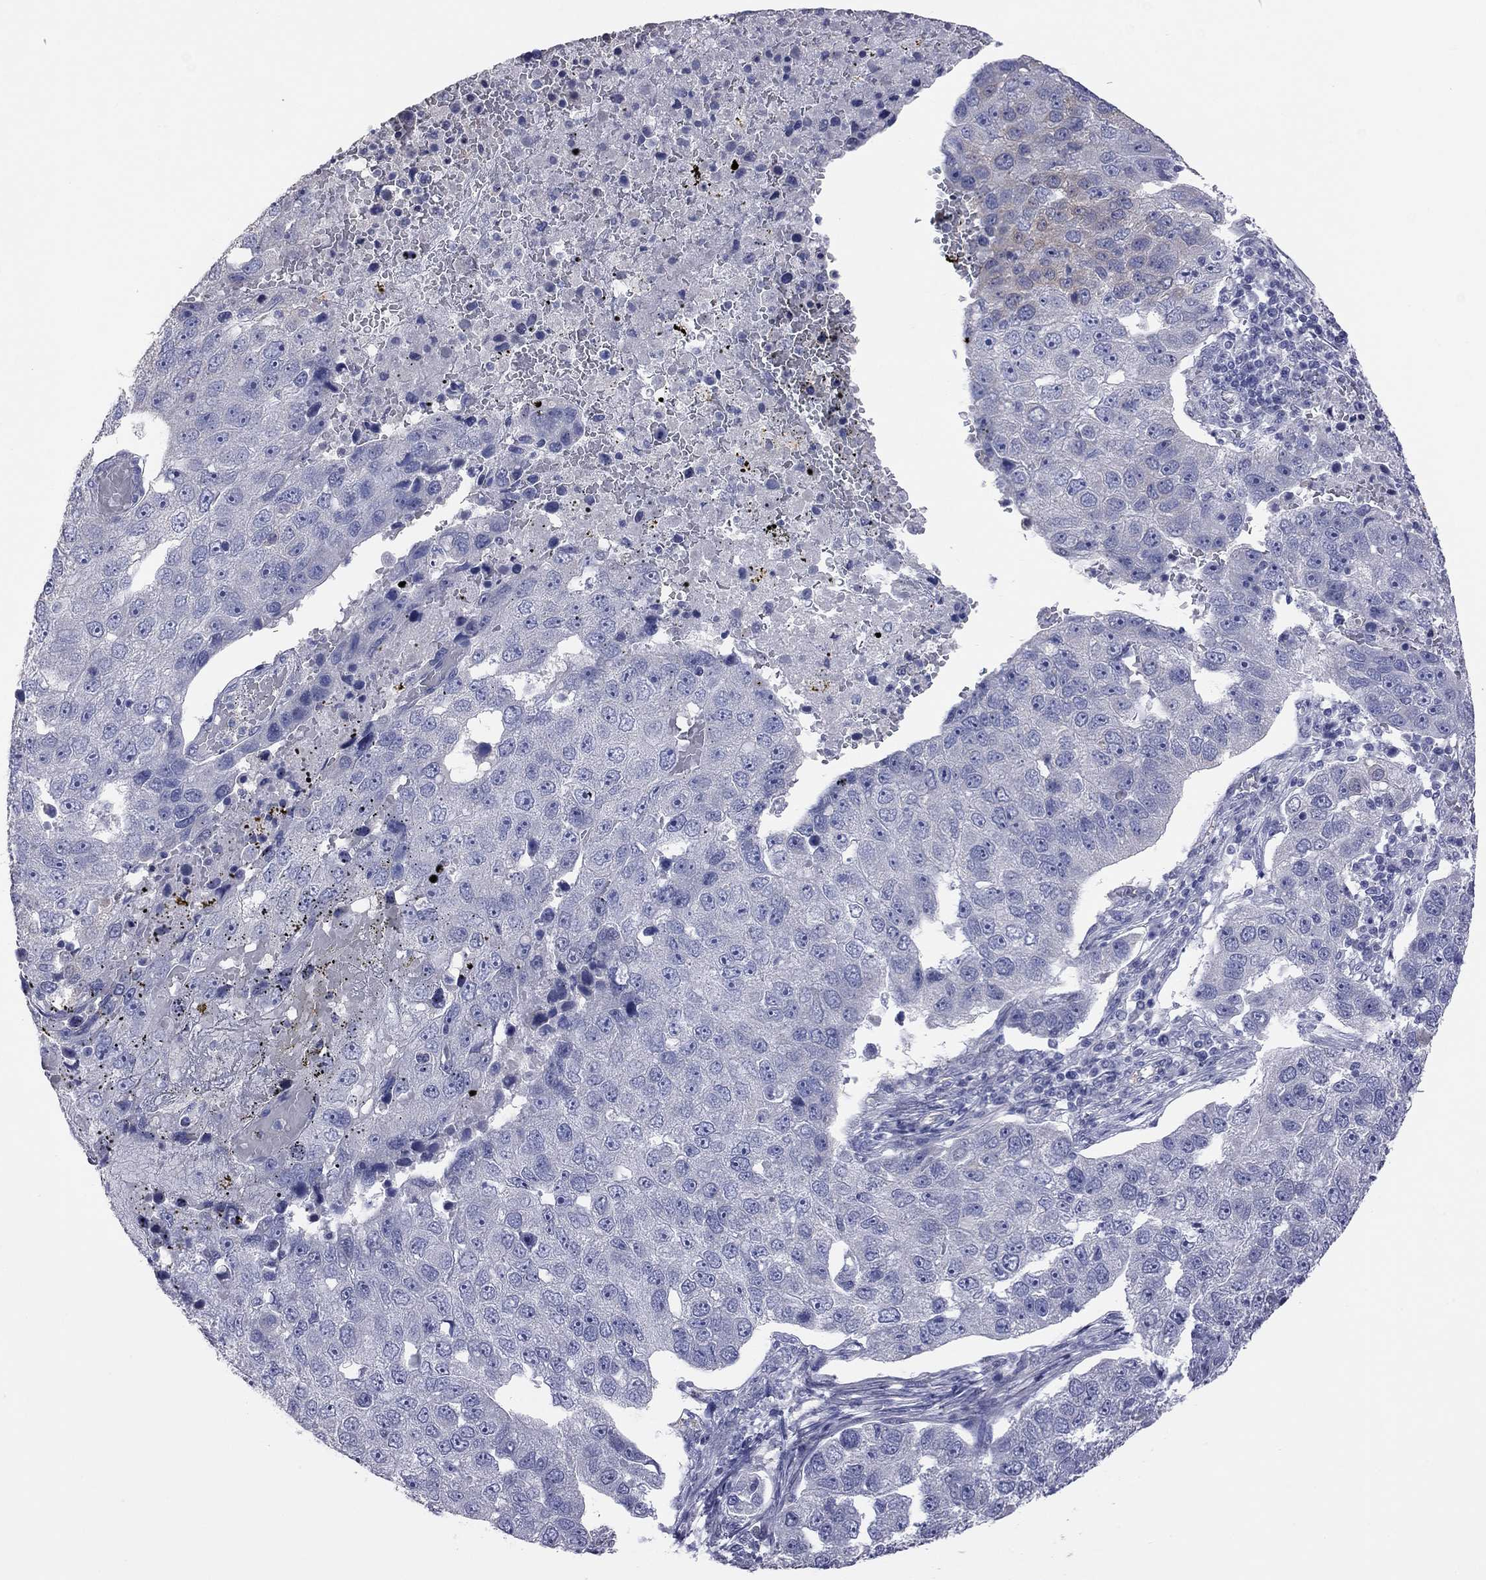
{"staining": {"intensity": "negative", "quantity": "none", "location": "none"}, "tissue": "pancreatic cancer", "cell_type": "Tumor cells", "image_type": "cancer", "snomed": [{"axis": "morphology", "description": "Adenocarcinoma, NOS"}, {"axis": "topography", "description": "Pancreas"}], "caption": "An image of pancreatic cancer (adenocarcinoma) stained for a protein exhibits no brown staining in tumor cells. (DAB IHC with hematoxylin counter stain).", "gene": "HYLS1", "patient": {"sex": "female", "age": 61}}